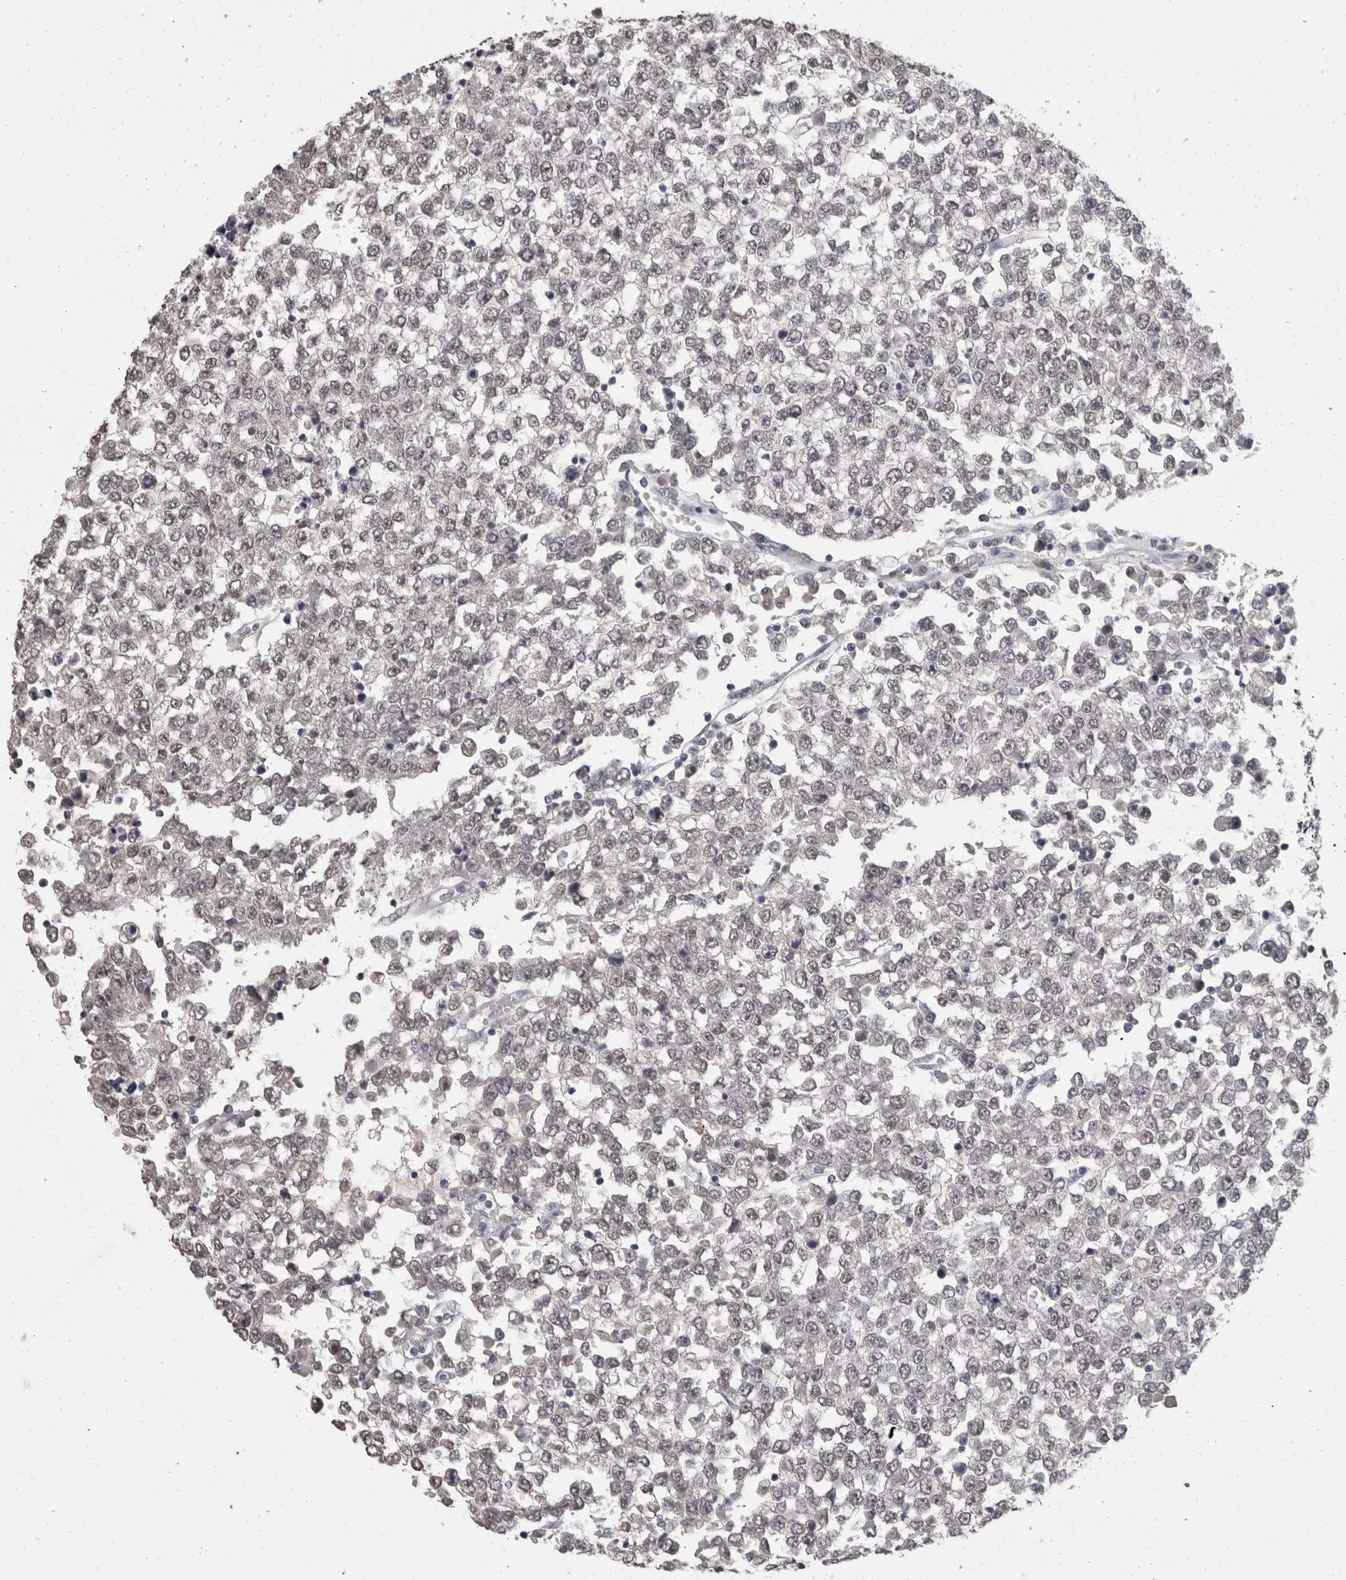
{"staining": {"intensity": "weak", "quantity": ">75%", "location": "nuclear"}, "tissue": "testis cancer", "cell_type": "Tumor cells", "image_type": "cancer", "snomed": [{"axis": "morphology", "description": "Seminoma, NOS"}, {"axis": "topography", "description": "Testis"}], "caption": "Immunohistochemical staining of human seminoma (testis) exhibits low levels of weak nuclear staining in approximately >75% of tumor cells.", "gene": "DDX17", "patient": {"sex": "male", "age": 65}}